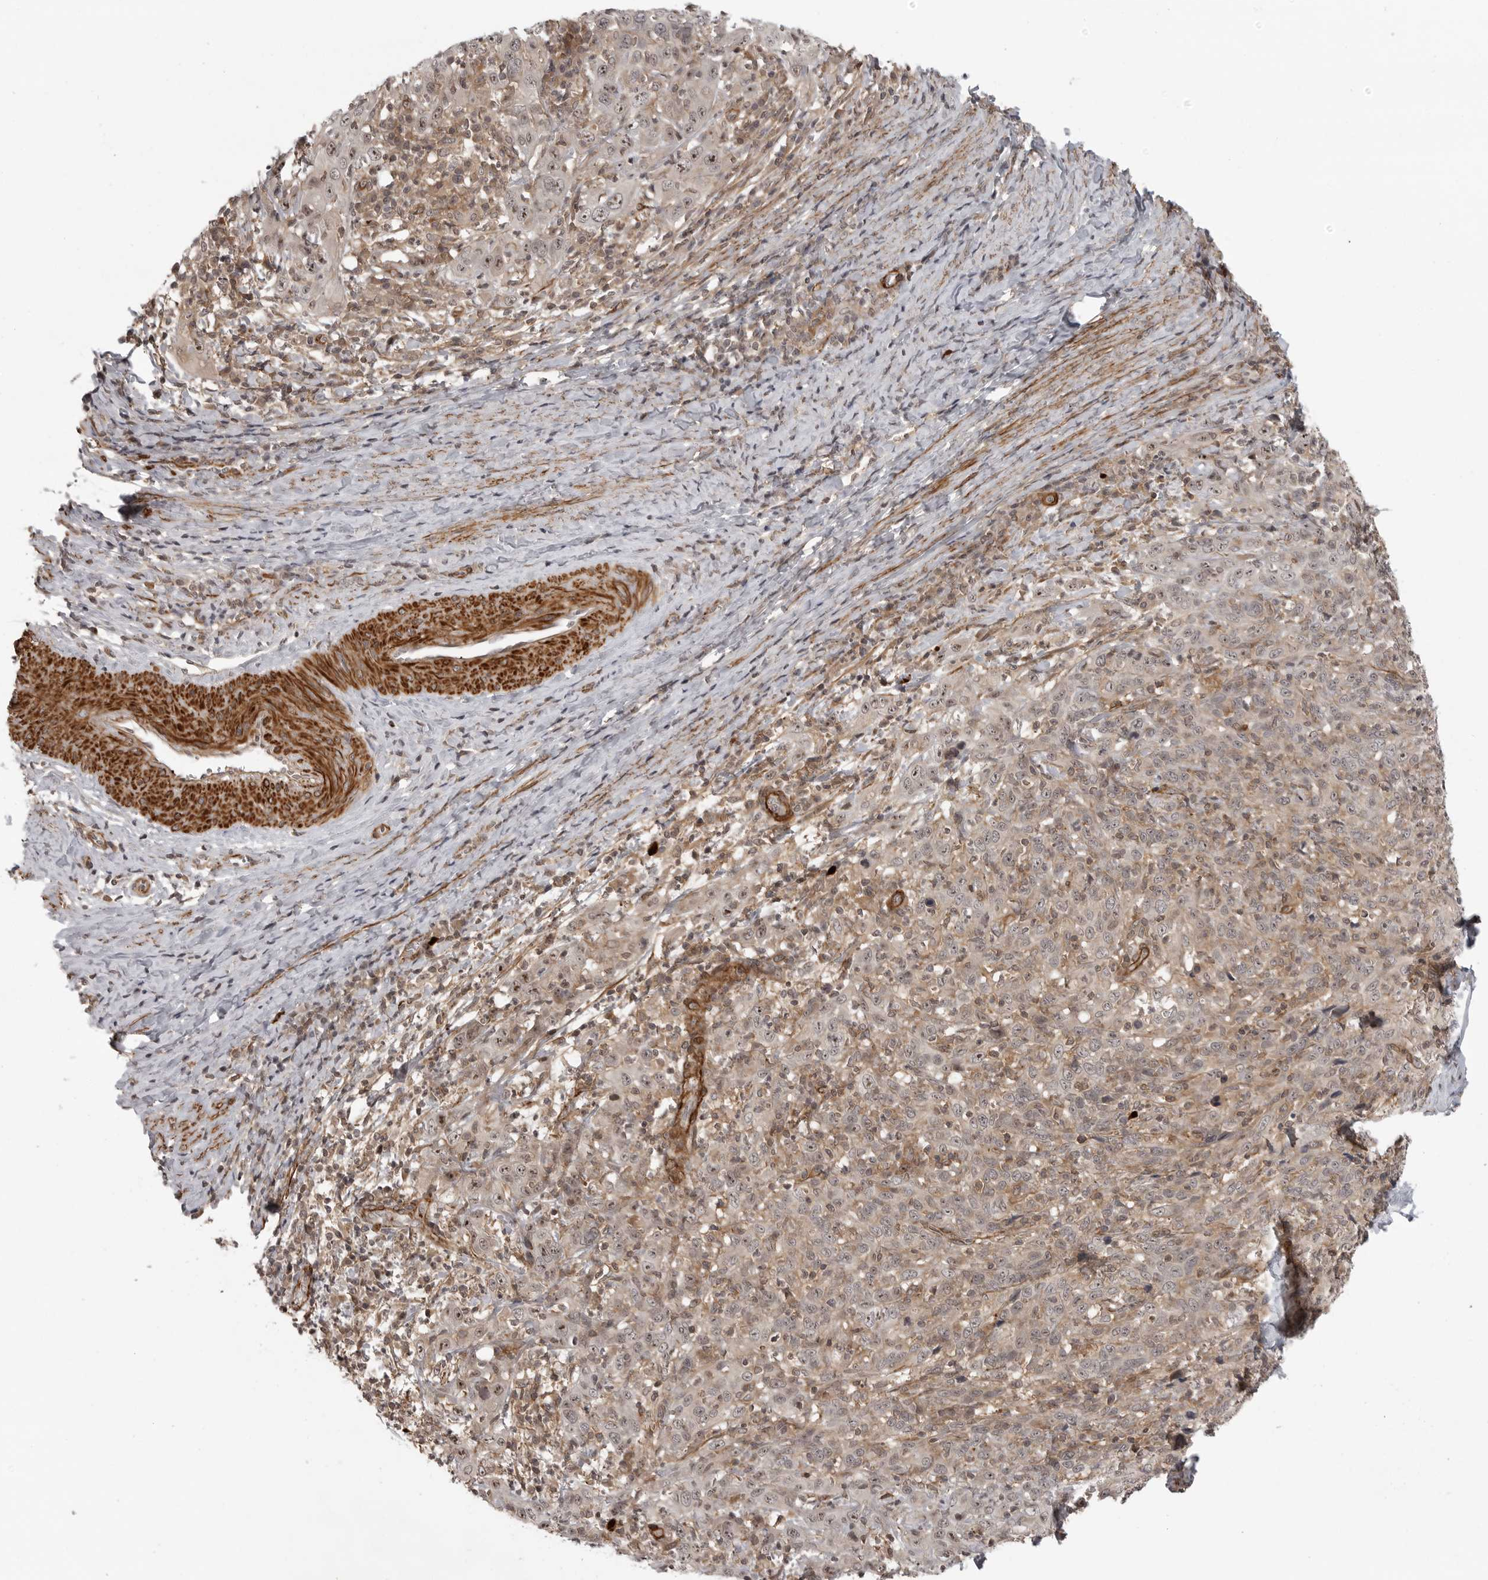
{"staining": {"intensity": "moderate", "quantity": "25%-75%", "location": "cytoplasmic/membranous,nuclear"}, "tissue": "cervical cancer", "cell_type": "Tumor cells", "image_type": "cancer", "snomed": [{"axis": "morphology", "description": "Squamous cell carcinoma, NOS"}, {"axis": "topography", "description": "Cervix"}], "caption": "Immunohistochemical staining of cervical cancer (squamous cell carcinoma) demonstrates moderate cytoplasmic/membranous and nuclear protein expression in about 25%-75% of tumor cells.", "gene": "TUT4", "patient": {"sex": "female", "age": 46}}